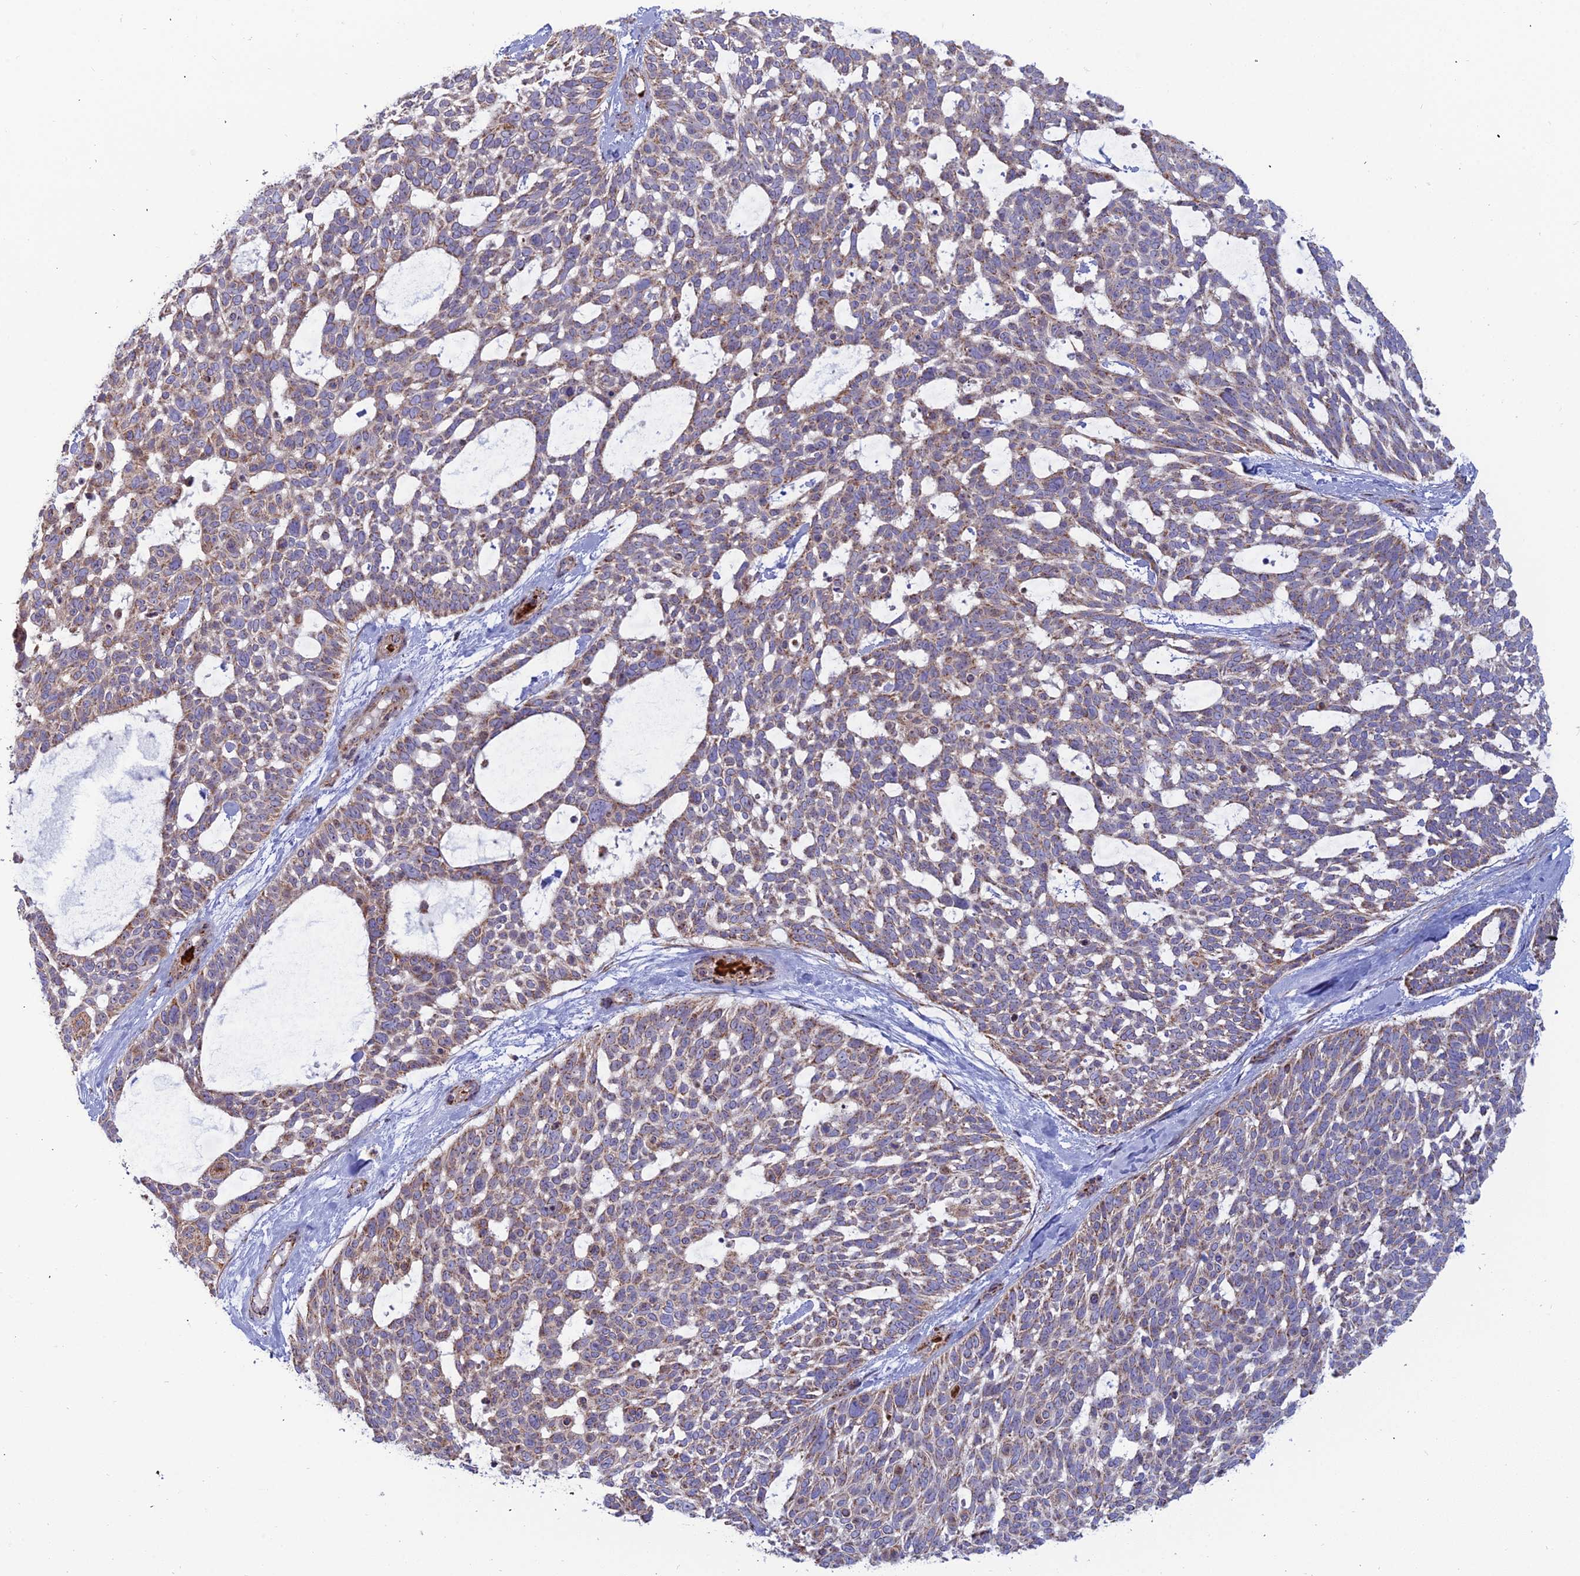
{"staining": {"intensity": "moderate", "quantity": "25%-75%", "location": "cytoplasmic/membranous"}, "tissue": "skin cancer", "cell_type": "Tumor cells", "image_type": "cancer", "snomed": [{"axis": "morphology", "description": "Basal cell carcinoma"}, {"axis": "topography", "description": "Skin"}], "caption": "IHC histopathology image of basal cell carcinoma (skin) stained for a protein (brown), which exhibits medium levels of moderate cytoplasmic/membranous expression in approximately 25%-75% of tumor cells.", "gene": "SLC35F4", "patient": {"sex": "male", "age": 88}}